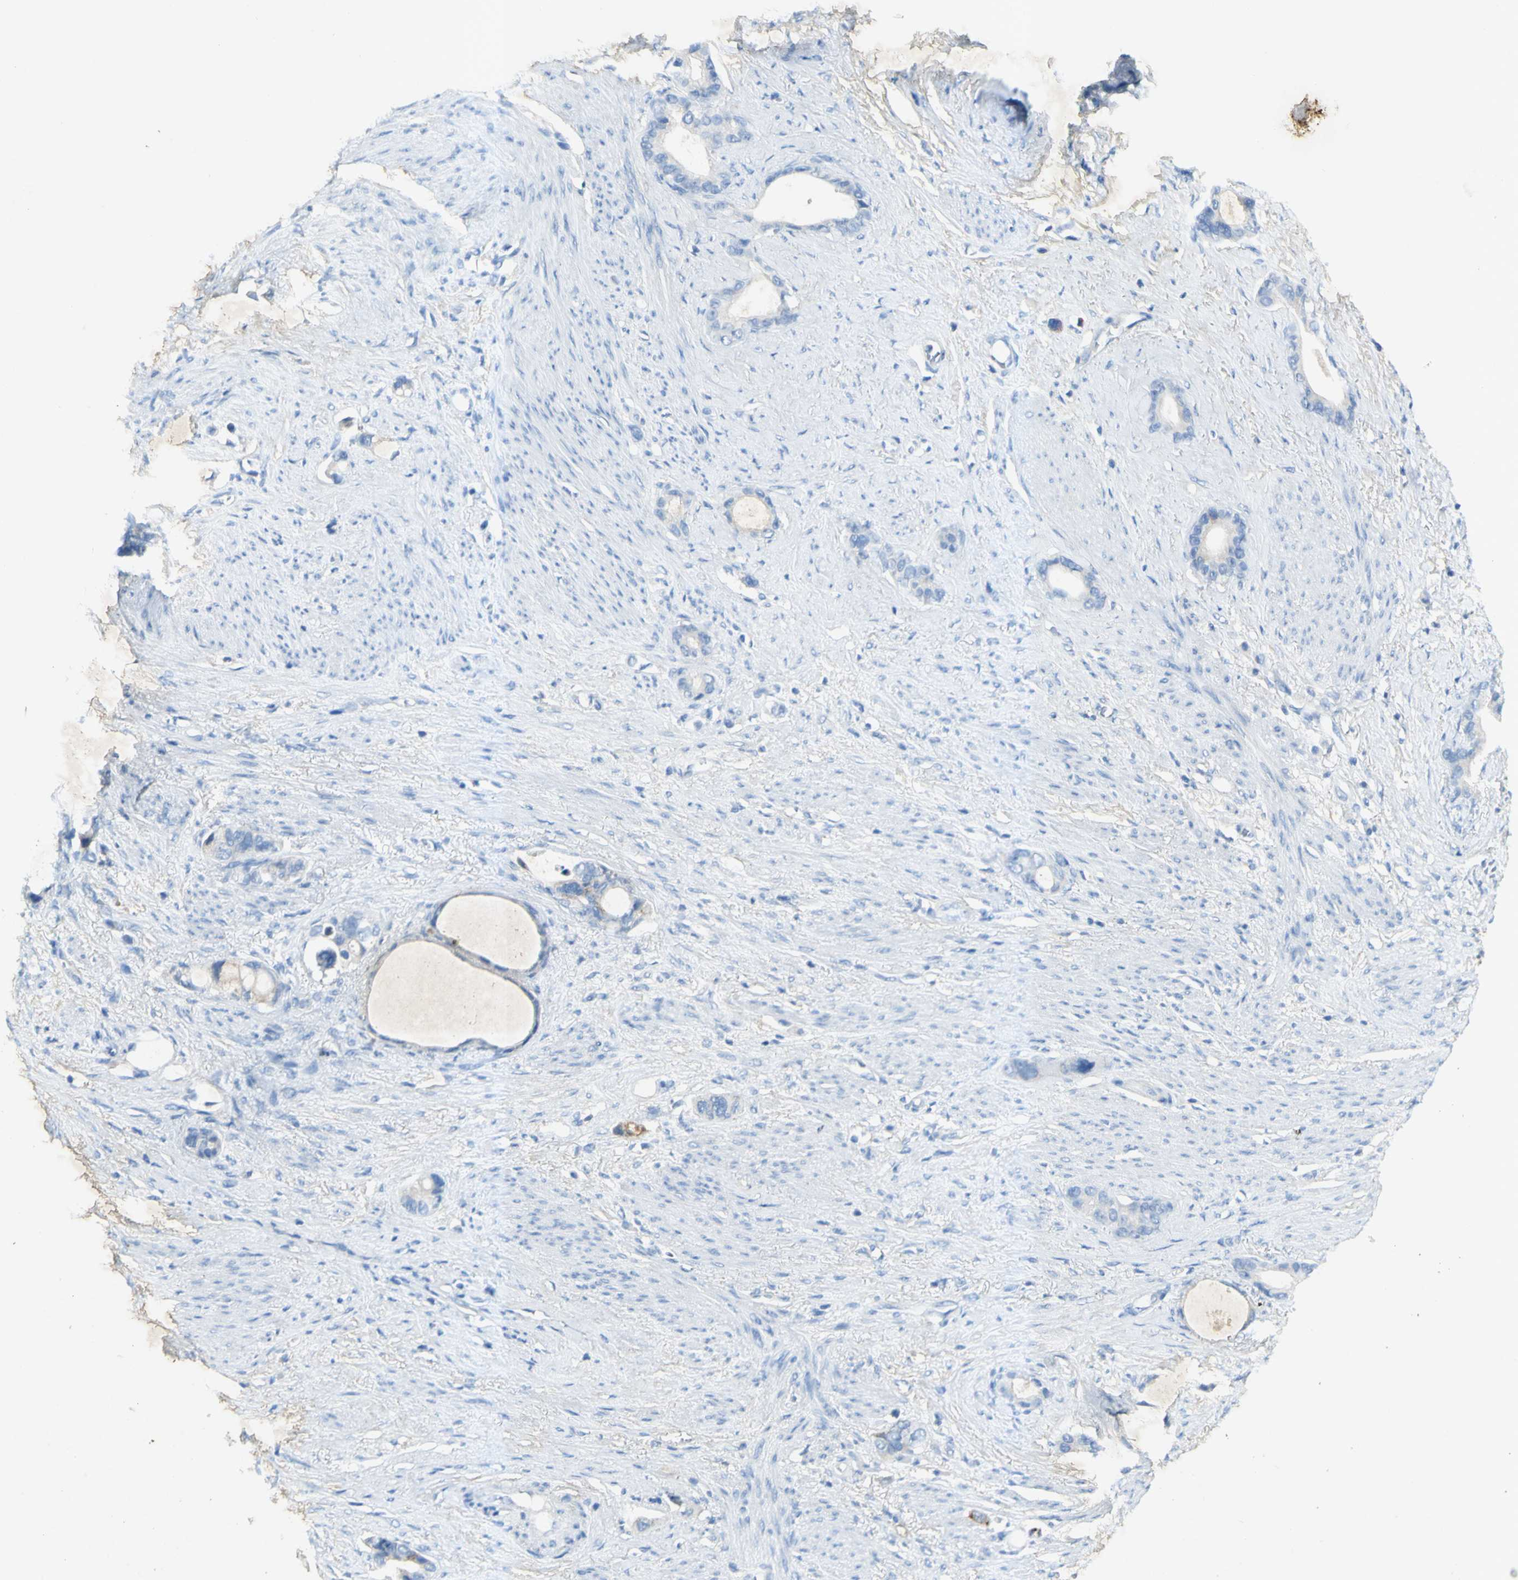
{"staining": {"intensity": "negative", "quantity": "none", "location": "none"}, "tissue": "stomach cancer", "cell_type": "Tumor cells", "image_type": "cancer", "snomed": [{"axis": "morphology", "description": "Adenocarcinoma, NOS"}, {"axis": "topography", "description": "Stomach"}], "caption": "A histopathology image of stomach adenocarcinoma stained for a protein shows no brown staining in tumor cells. Brightfield microscopy of immunohistochemistry stained with DAB (brown) and hematoxylin (blue), captured at high magnification.", "gene": "GDF15", "patient": {"sex": "female", "age": 75}}